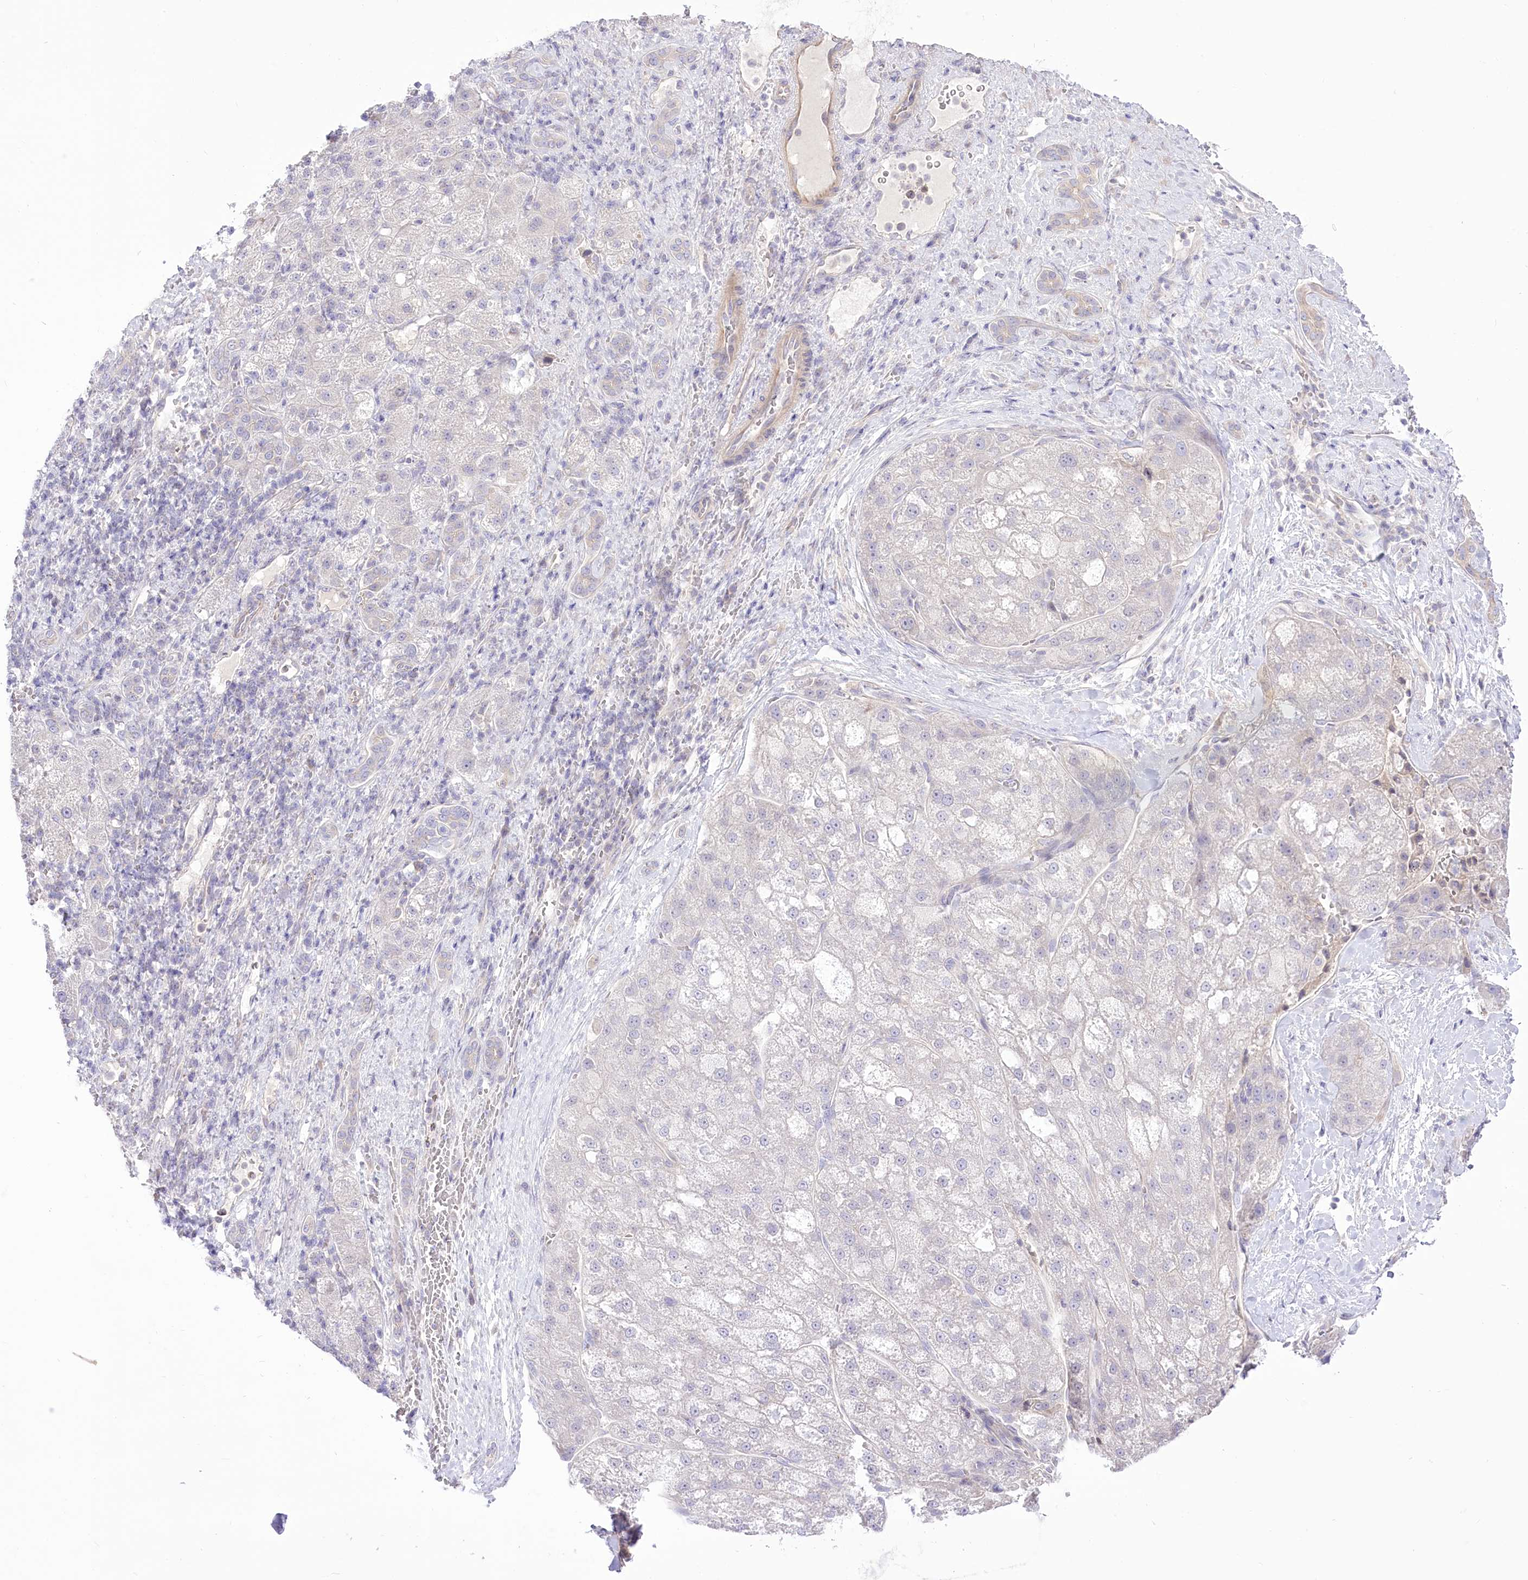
{"staining": {"intensity": "negative", "quantity": "none", "location": "none"}, "tissue": "liver cancer", "cell_type": "Tumor cells", "image_type": "cancer", "snomed": [{"axis": "morphology", "description": "Normal tissue, NOS"}, {"axis": "morphology", "description": "Carcinoma, Hepatocellular, NOS"}, {"axis": "topography", "description": "Liver"}], "caption": "This is a histopathology image of IHC staining of liver cancer, which shows no staining in tumor cells.", "gene": "HELT", "patient": {"sex": "male", "age": 57}}